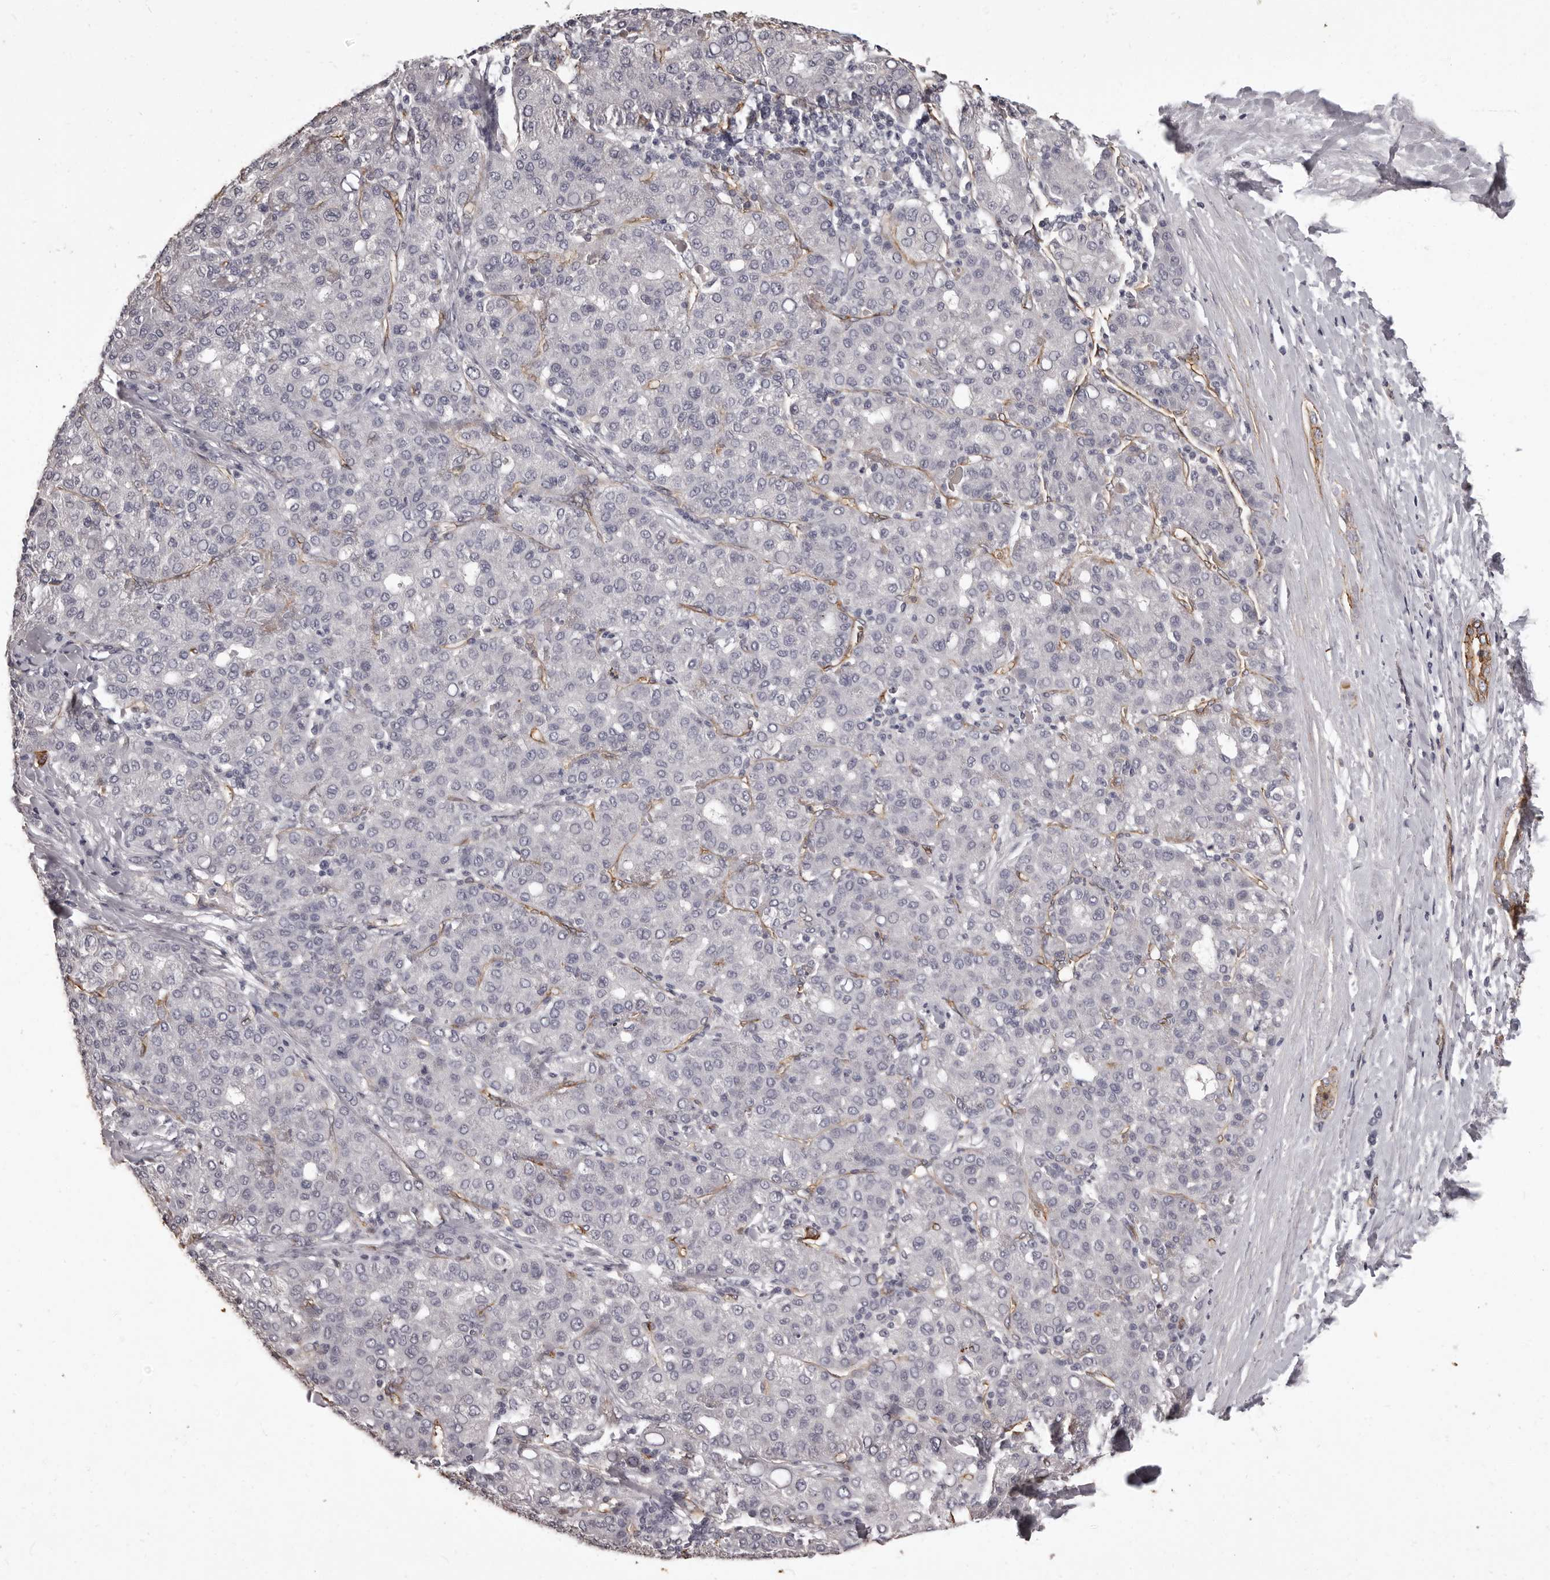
{"staining": {"intensity": "negative", "quantity": "none", "location": "none"}, "tissue": "liver cancer", "cell_type": "Tumor cells", "image_type": "cancer", "snomed": [{"axis": "morphology", "description": "Carcinoma, Hepatocellular, NOS"}, {"axis": "topography", "description": "Liver"}], "caption": "The micrograph exhibits no staining of tumor cells in liver cancer (hepatocellular carcinoma).", "gene": "GPR78", "patient": {"sex": "male", "age": 65}}